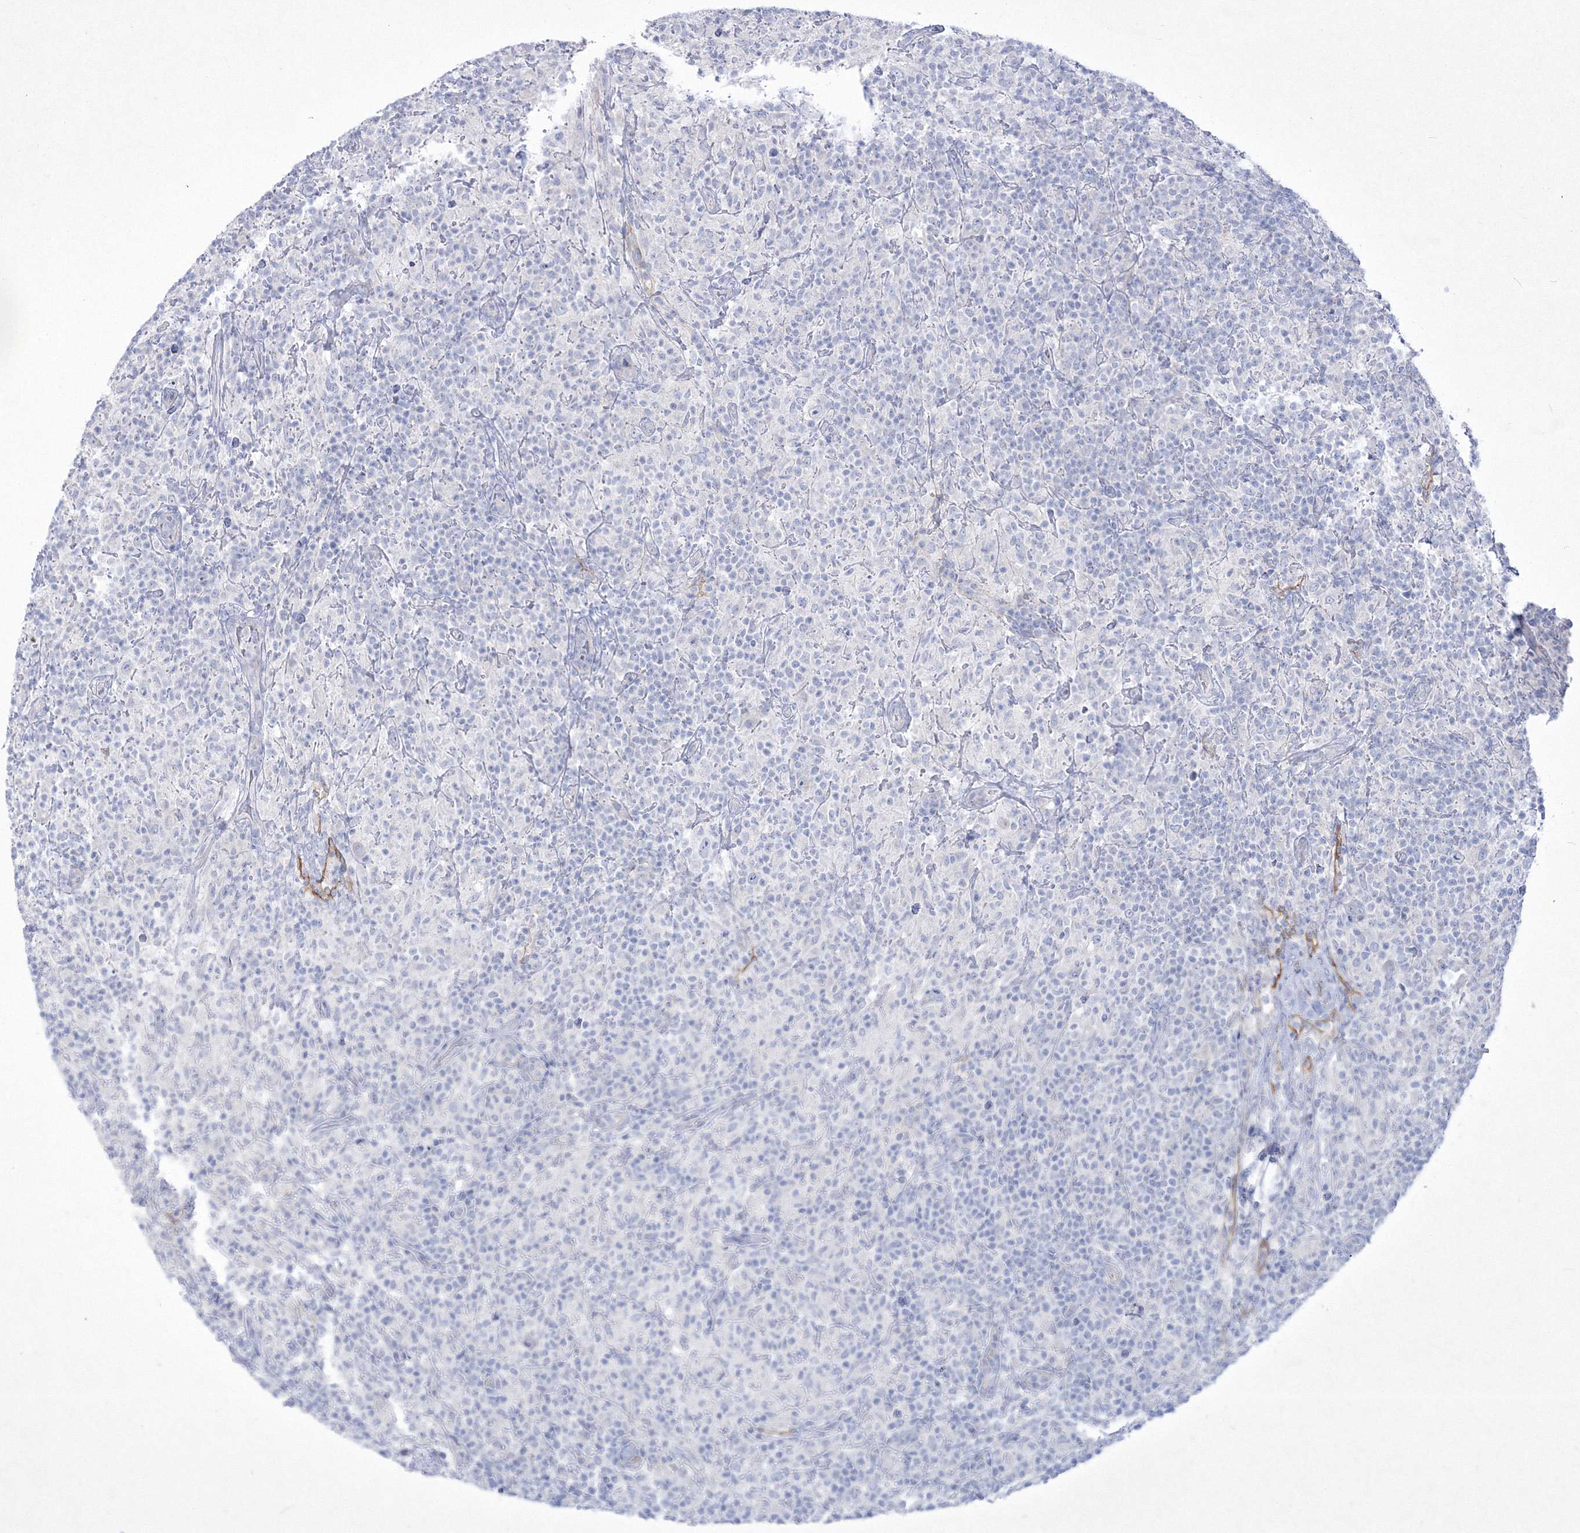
{"staining": {"intensity": "negative", "quantity": "none", "location": "none"}, "tissue": "lymphoma", "cell_type": "Tumor cells", "image_type": "cancer", "snomed": [{"axis": "morphology", "description": "Hodgkin's disease, NOS"}, {"axis": "topography", "description": "Lymph node"}], "caption": "Protein analysis of Hodgkin's disease displays no significant expression in tumor cells.", "gene": "TMEM139", "patient": {"sex": "male", "age": 70}}